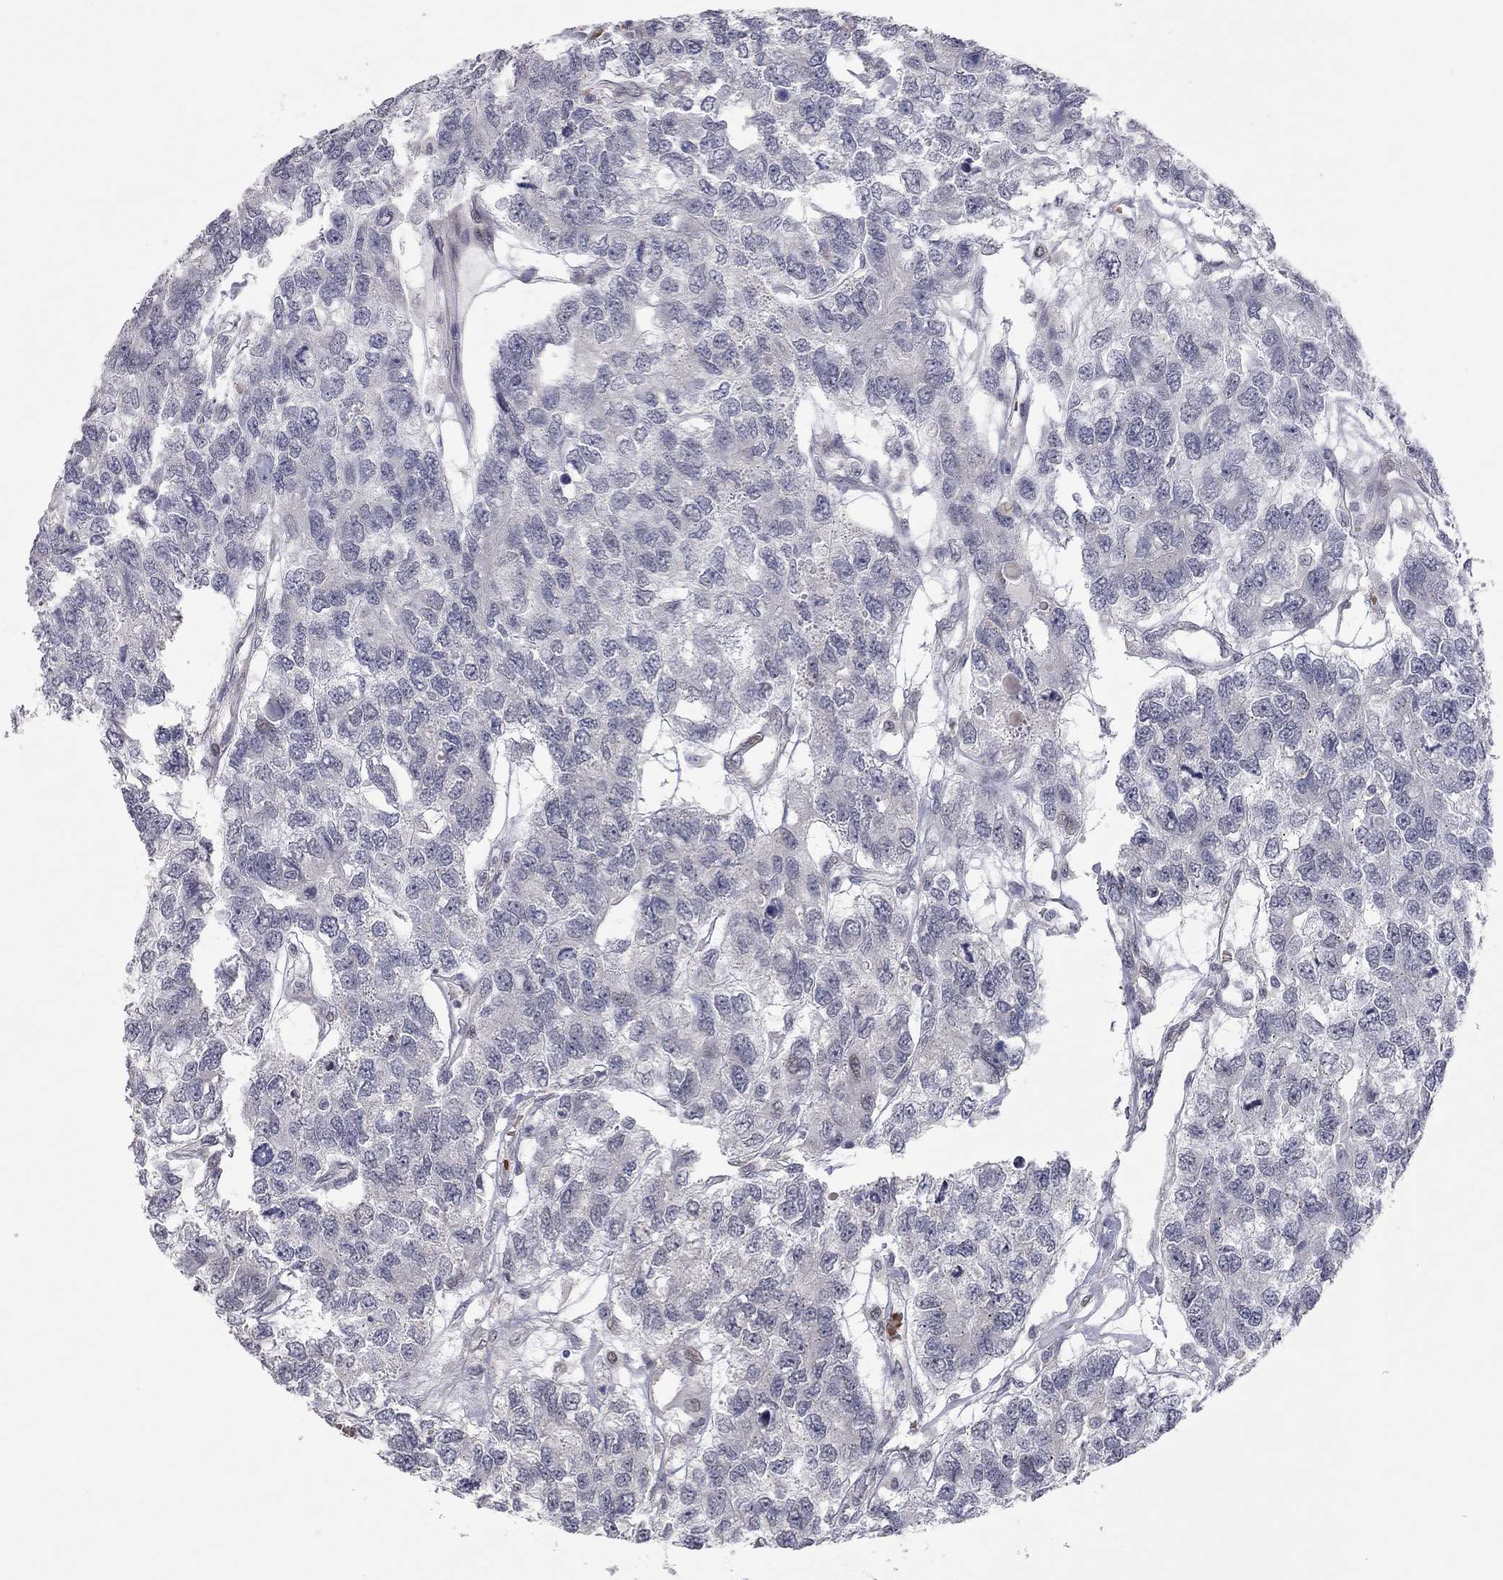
{"staining": {"intensity": "negative", "quantity": "none", "location": "none"}, "tissue": "testis cancer", "cell_type": "Tumor cells", "image_type": "cancer", "snomed": [{"axis": "morphology", "description": "Seminoma, NOS"}, {"axis": "topography", "description": "Testis"}], "caption": "Tumor cells are negative for protein expression in human testis cancer (seminoma).", "gene": "MC3R", "patient": {"sex": "male", "age": 52}}